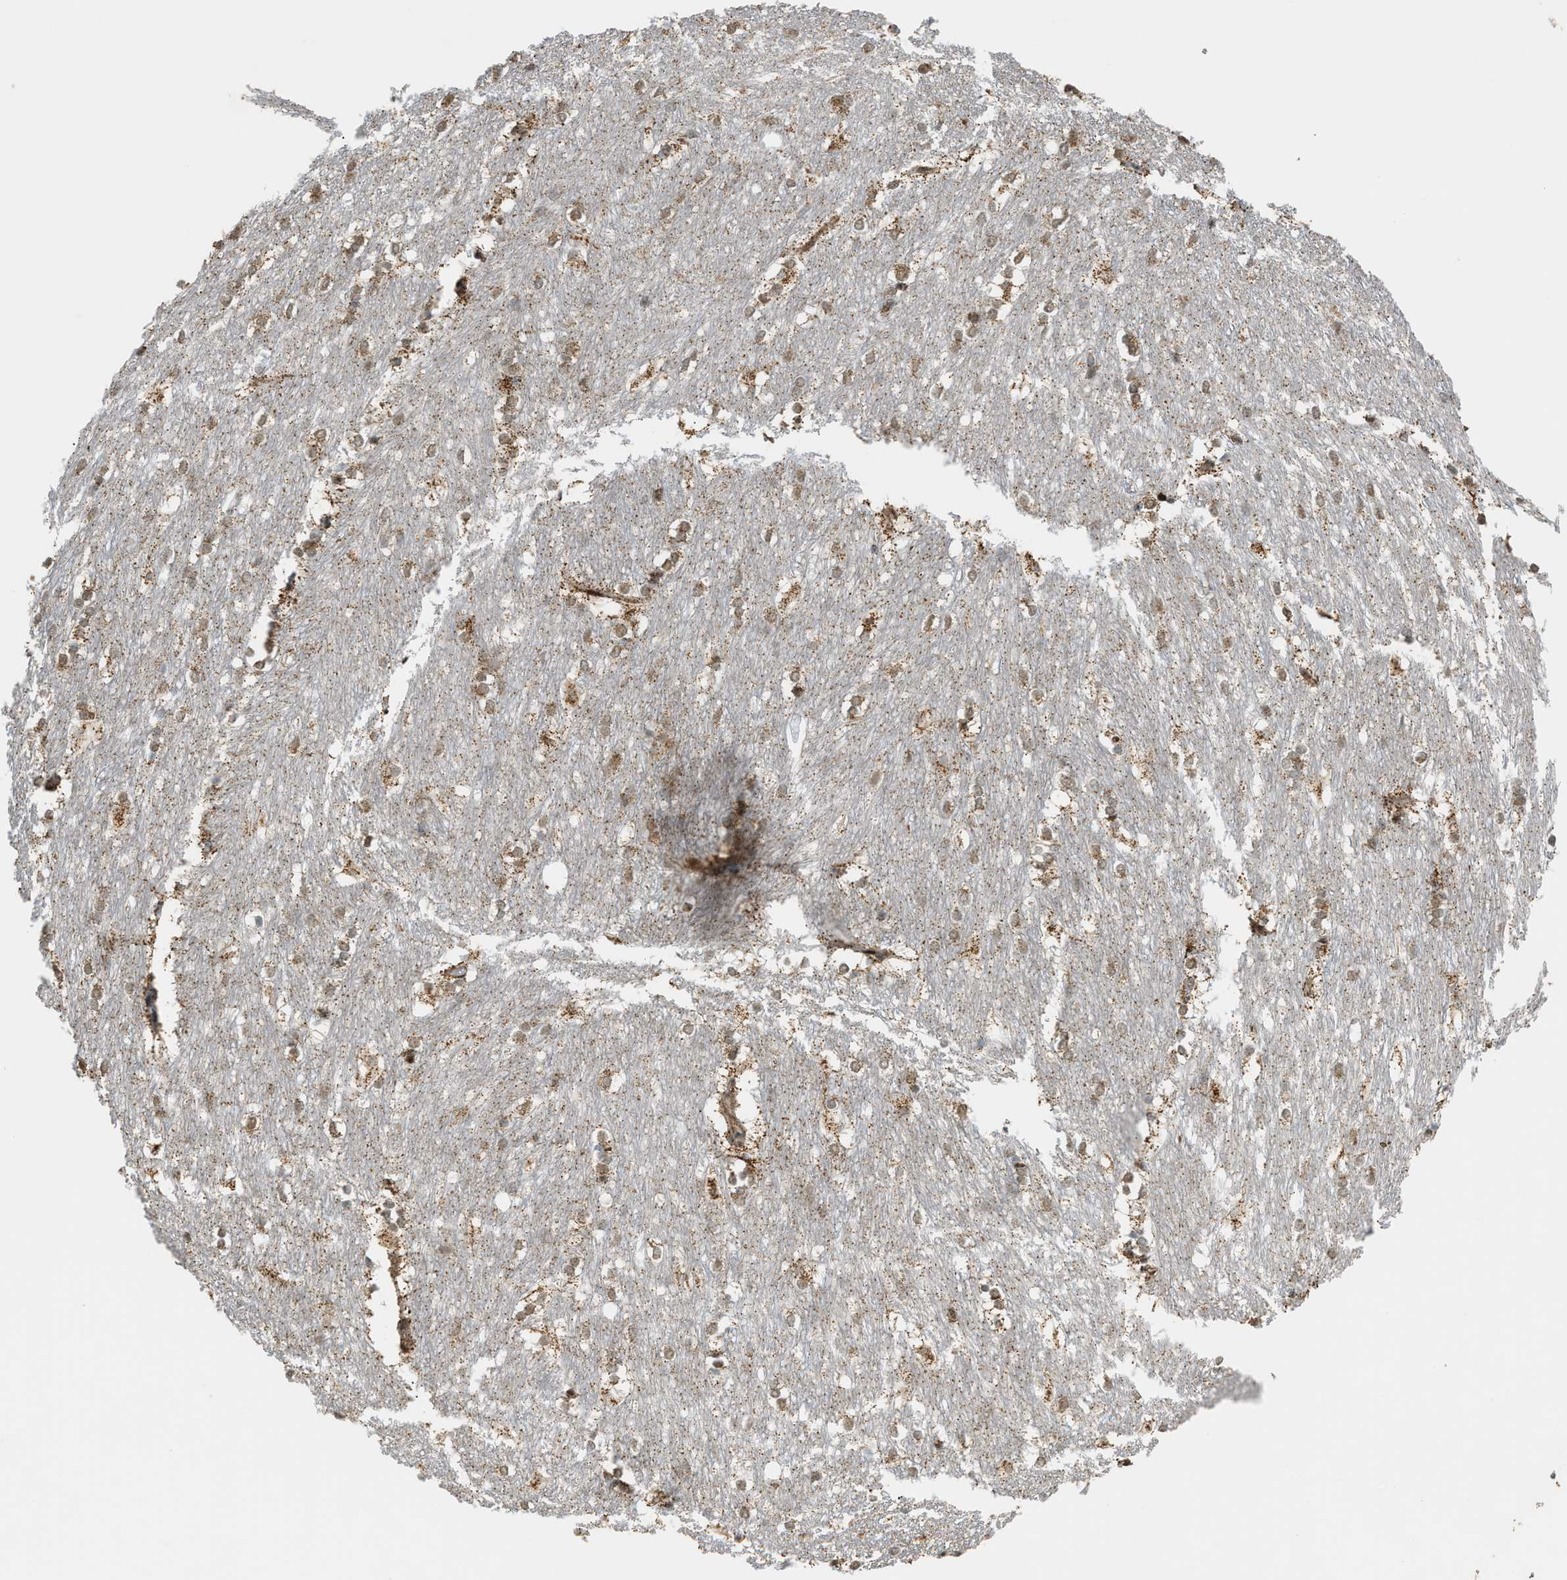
{"staining": {"intensity": "weak", "quantity": "<25%", "location": "cytoplasmic/membranous,nuclear"}, "tissue": "caudate", "cell_type": "Glial cells", "image_type": "normal", "snomed": [{"axis": "morphology", "description": "Normal tissue, NOS"}, {"axis": "topography", "description": "Lateral ventricle wall"}], "caption": "Glial cells are negative for brown protein staining in unremarkable caudate. Brightfield microscopy of immunohistochemistry stained with DAB (3,3'-diaminobenzidine) (brown) and hematoxylin (blue), captured at high magnification.", "gene": "CCDC186", "patient": {"sex": "female", "age": 19}}